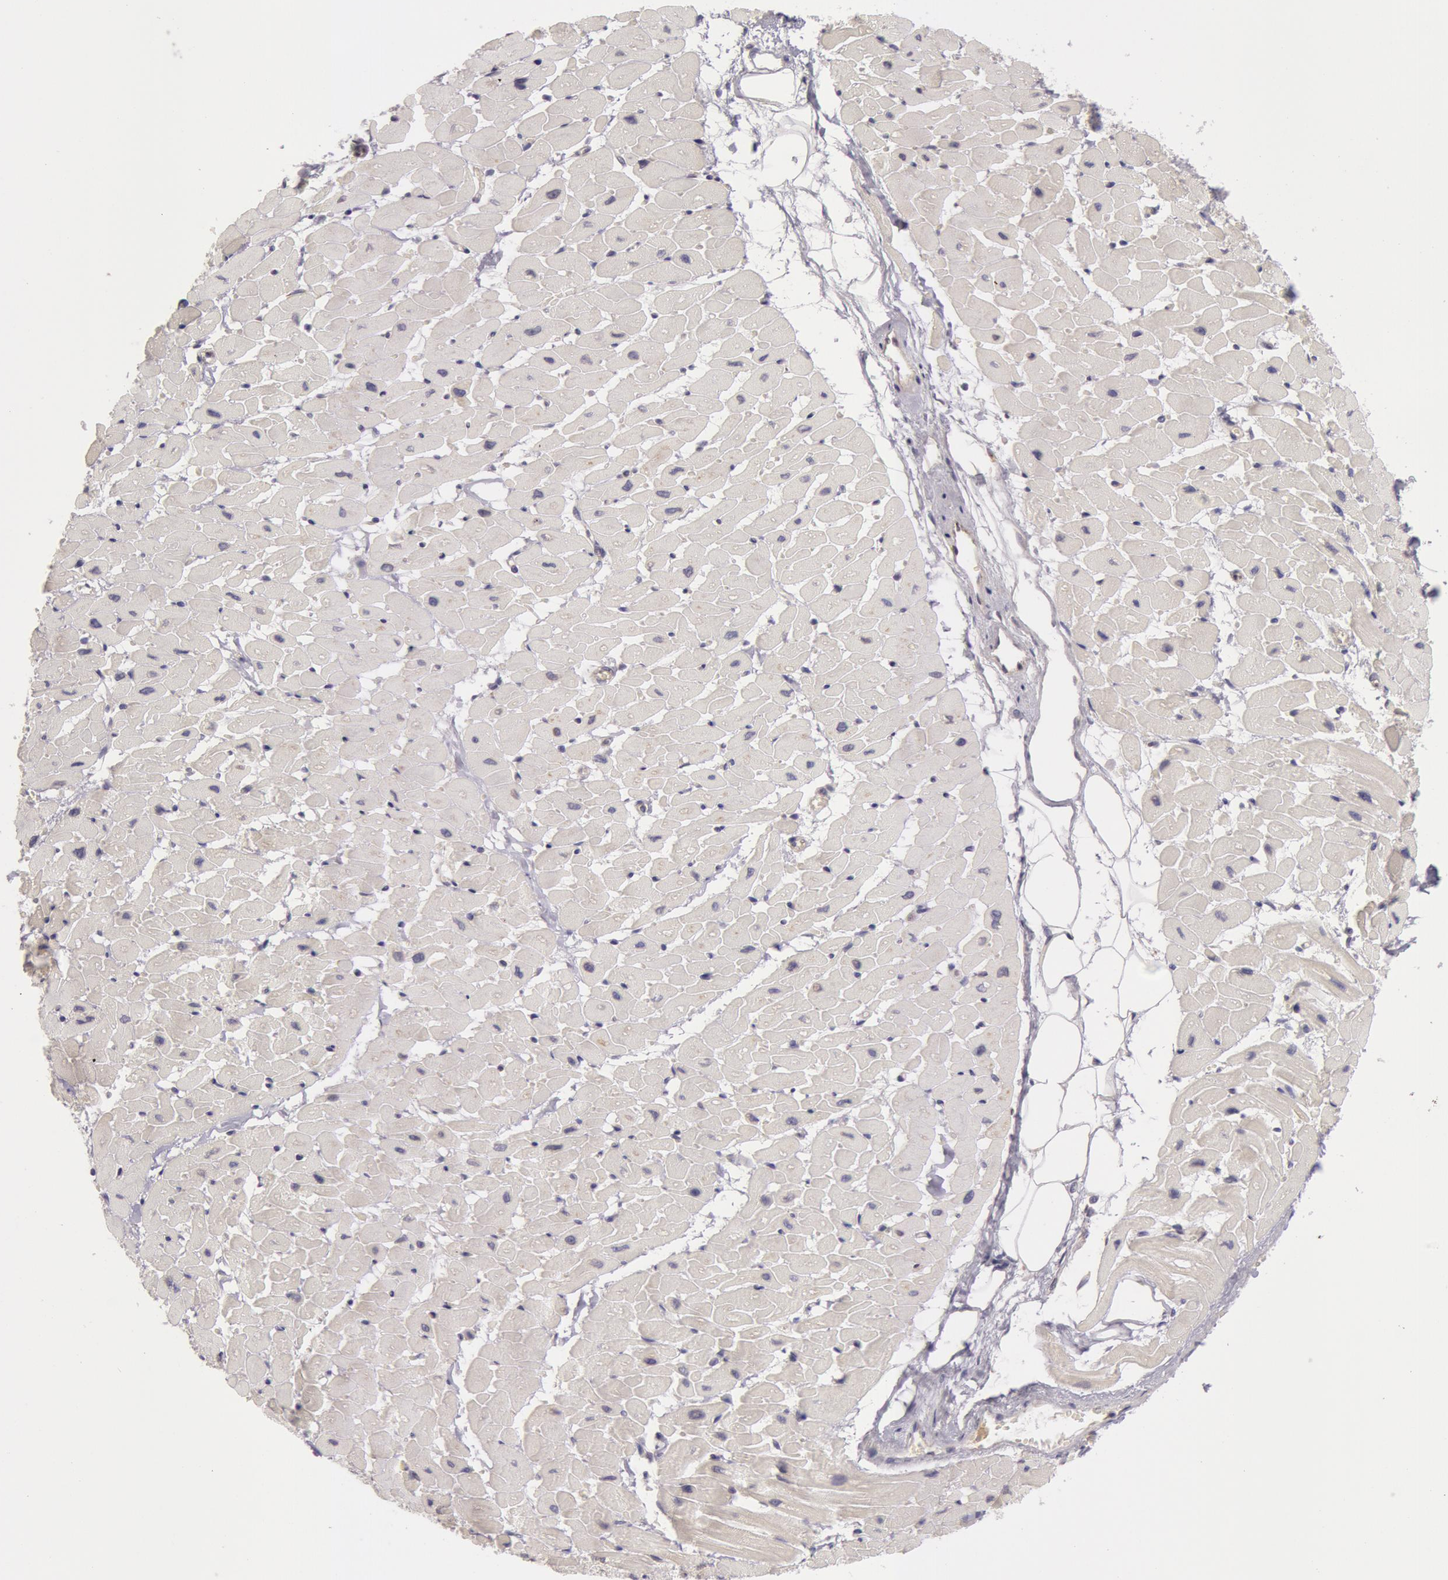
{"staining": {"intensity": "negative", "quantity": "none", "location": "none"}, "tissue": "heart muscle", "cell_type": "Cardiomyocytes", "image_type": "normal", "snomed": [{"axis": "morphology", "description": "Normal tissue, NOS"}, {"axis": "topography", "description": "Heart"}], "caption": "A histopathology image of heart muscle stained for a protein demonstrates no brown staining in cardiomyocytes. The staining was performed using DAB to visualize the protein expression in brown, while the nuclei were stained in blue with hematoxylin (Magnification: 20x).", "gene": "KRT18", "patient": {"sex": "female", "age": 19}}